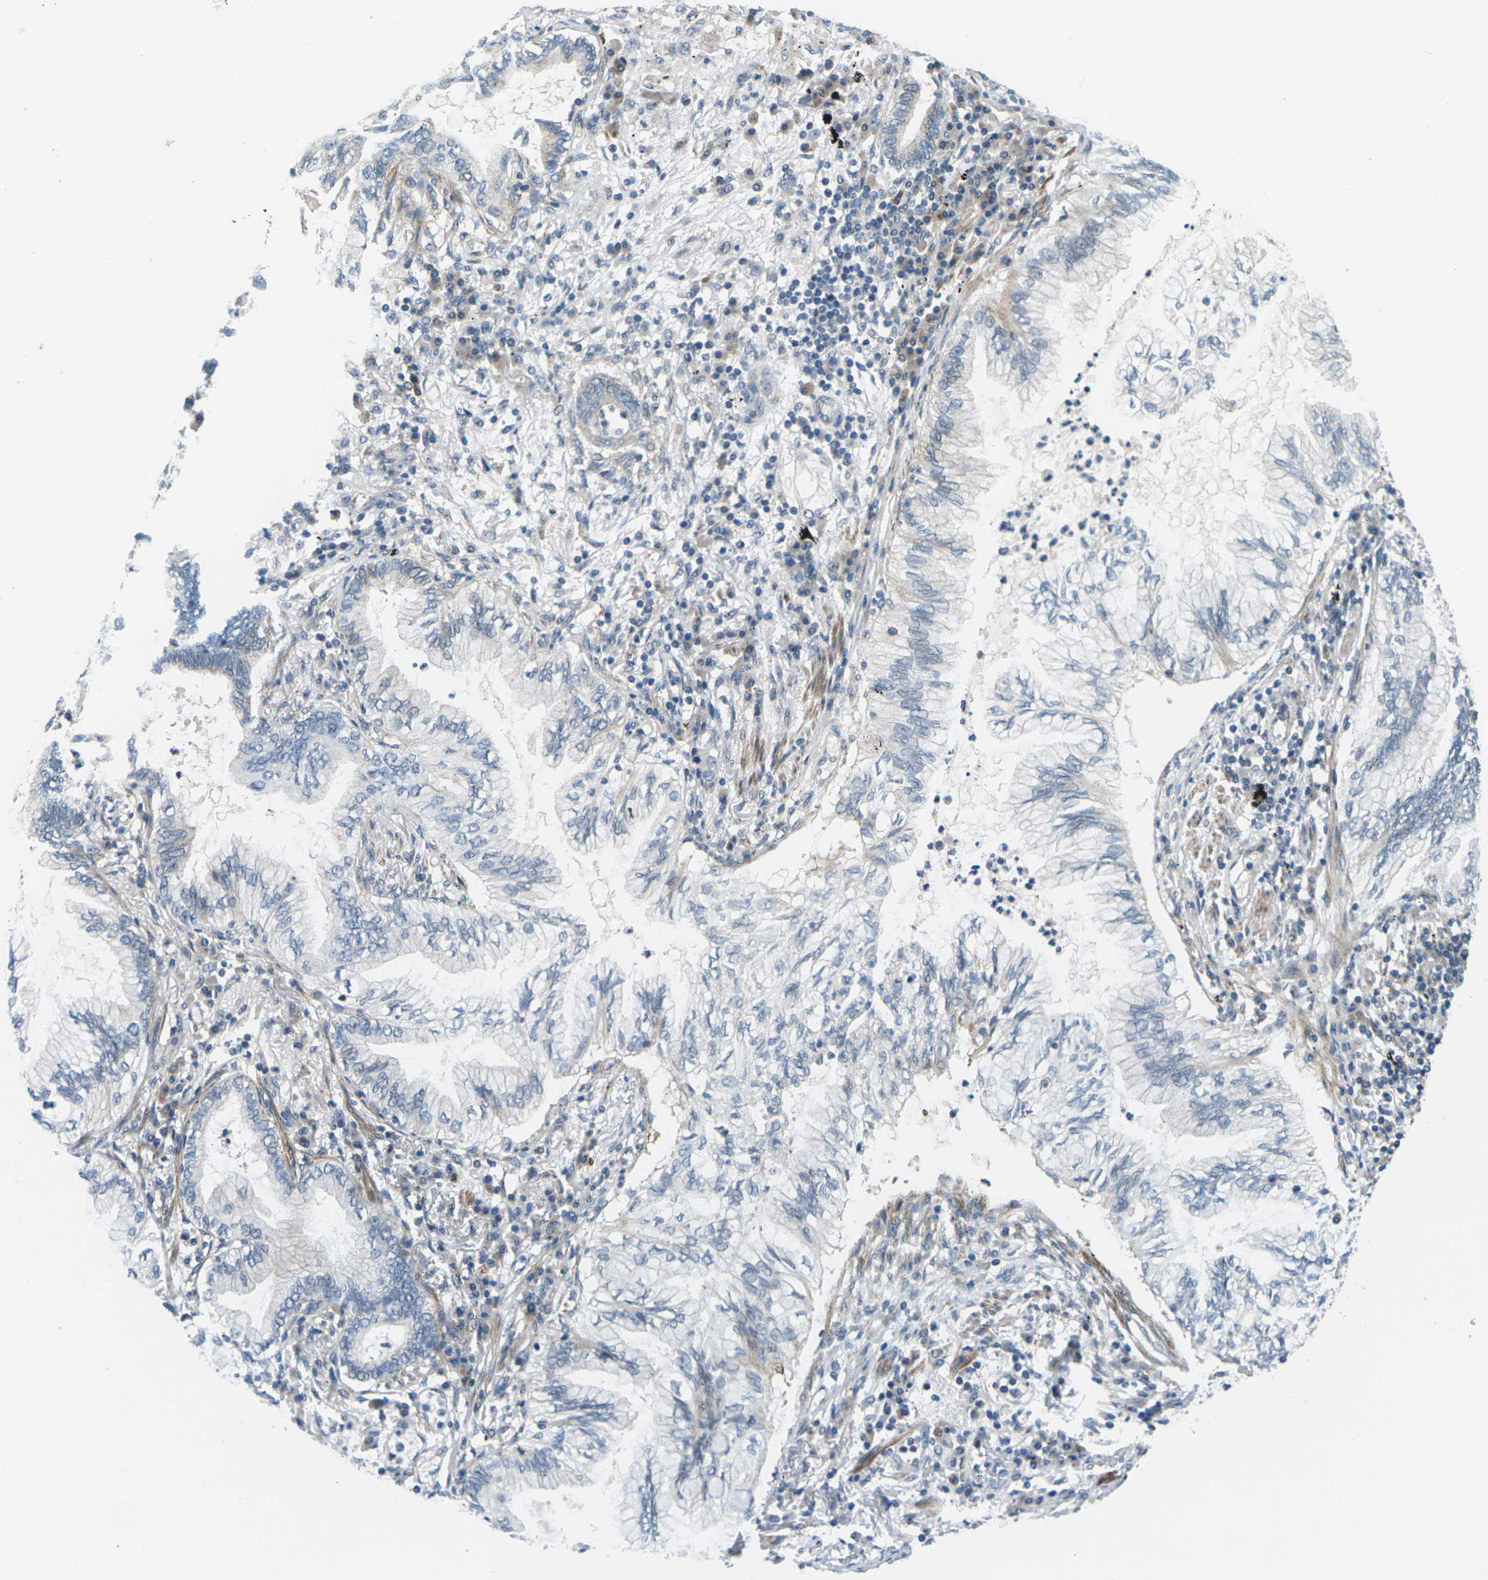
{"staining": {"intensity": "weak", "quantity": "<25%", "location": "cytoplasmic/membranous"}, "tissue": "lung cancer", "cell_type": "Tumor cells", "image_type": "cancer", "snomed": [{"axis": "morphology", "description": "Normal tissue, NOS"}, {"axis": "morphology", "description": "Adenocarcinoma, NOS"}, {"axis": "topography", "description": "Bronchus"}, {"axis": "topography", "description": "Lung"}], "caption": "Immunohistochemistry micrograph of human lung adenocarcinoma stained for a protein (brown), which shows no expression in tumor cells.", "gene": "SLC13A3", "patient": {"sex": "female", "age": 70}}